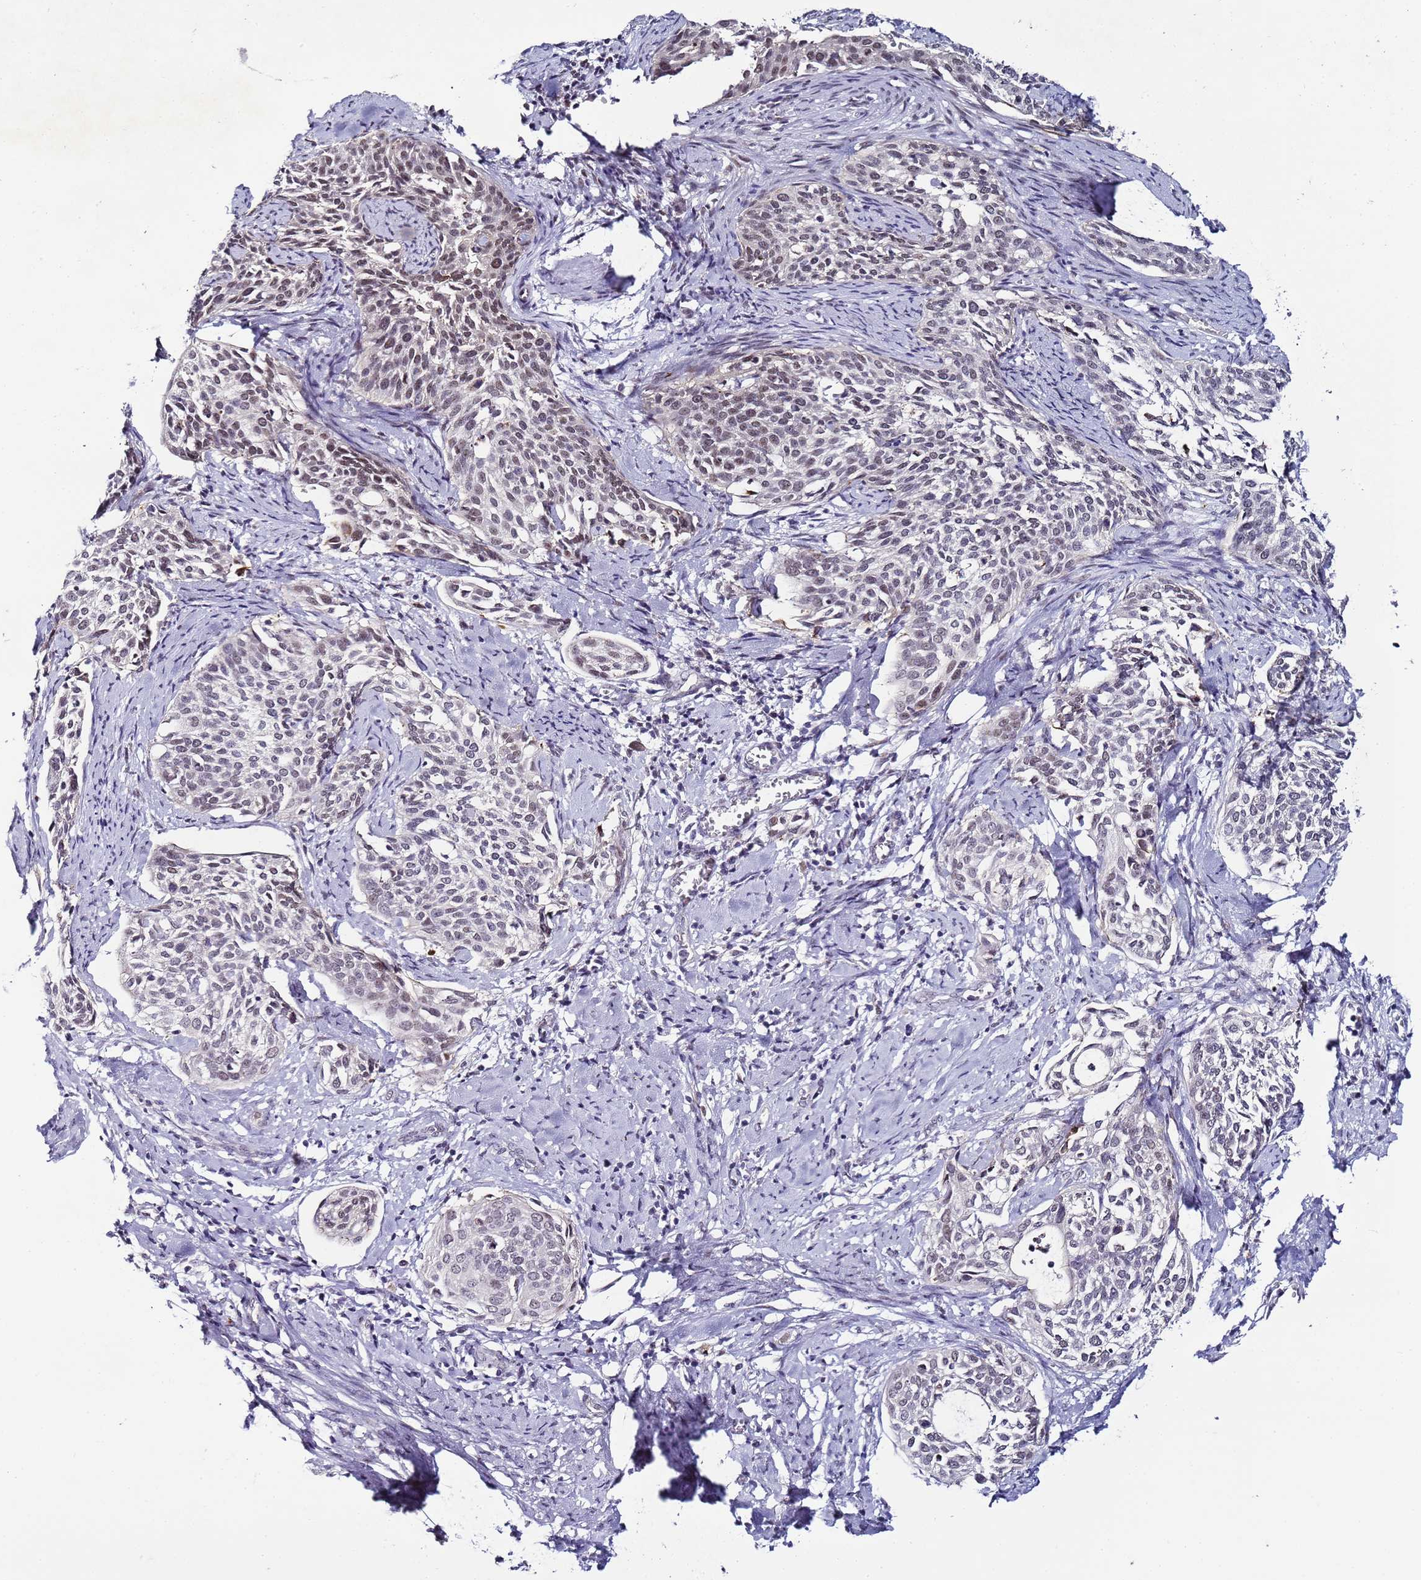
{"staining": {"intensity": "weak", "quantity": "<25%", "location": "nuclear"}, "tissue": "cervical cancer", "cell_type": "Tumor cells", "image_type": "cancer", "snomed": [{"axis": "morphology", "description": "Squamous cell carcinoma, NOS"}, {"axis": "topography", "description": "Cervix"}], "caption": "This is an IHC photomicrograph of cervical cancer. There is no positivity in tumor cells.", "gene": "PSMA7", "patient": {"sex": "female", "age": 44}}